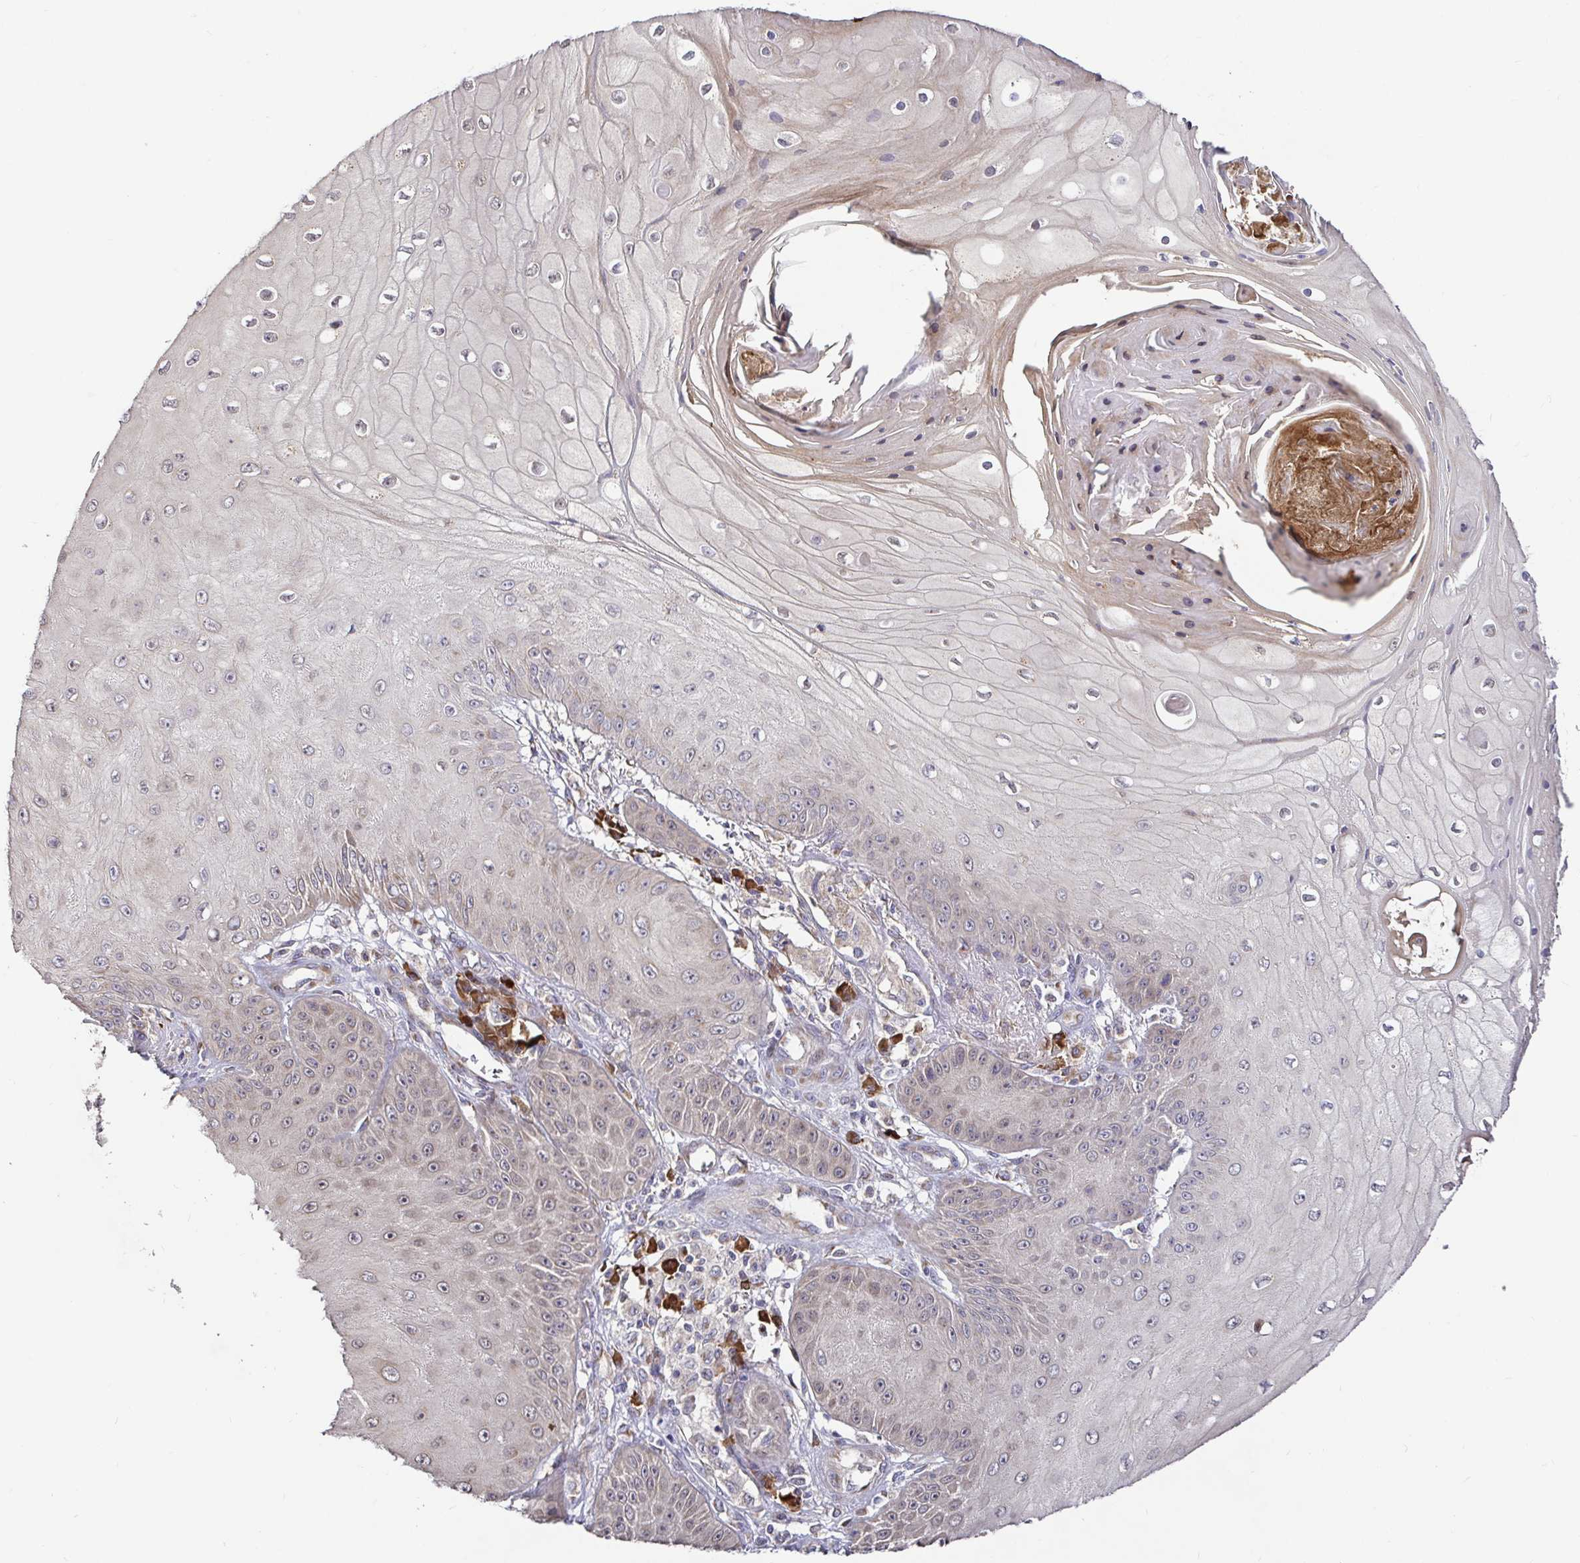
{"staining": {"intensity": "negative", "quantity": "none", "location": "none"}, "tissue": "skin cancer", "cell_type": "Tumor cells", "image_type": "cancer", "snomed": [{"axis": "morphology", "description": "Squamous cell carcinoma, NOS"}, {"axis": "topography", "description": "Skin"}], "caption": "Squamous cell carcinoma (skin) was stained to show a protein in brown. There is no significant staining in tumor cells.", "gene": "ELP1", "patient": {"sex": "male", "age": 70}}